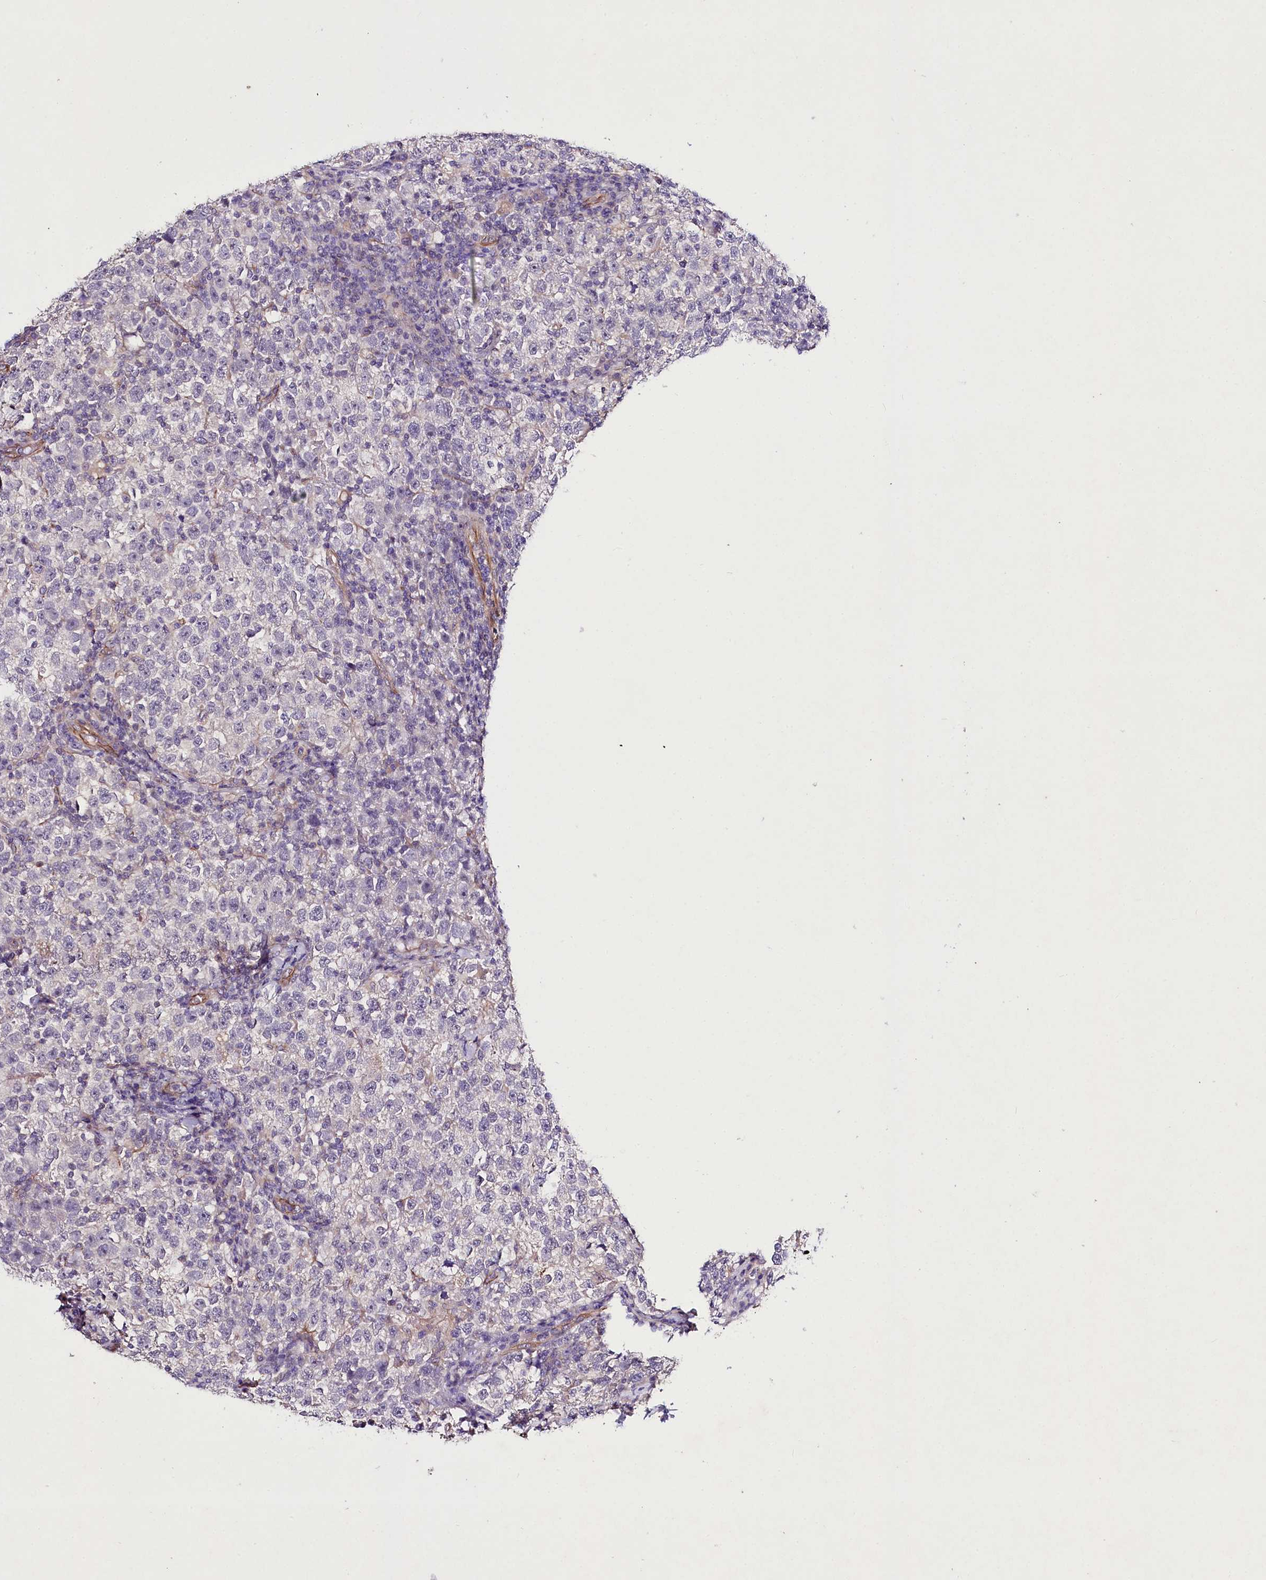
{"staining": {"intensity": "negative", "quantity": "none", "location": "none"}, "tissue": "testis cancer", "cell_type": "Tumor cells", "image_type": "cancer", "snomed": [{"axis": "morphology", "description": "Normal tissue, NOS"}, {"axis": "morphology", "description": "Seminoma, NOS"}, {"axis": "topography", "description": "Testis"}], "caption": "Immunohistochemical staining of testis cancer exhibits no significant expression in tumor cells. (Brightfield microscopy of DAB immunohistochemistry at high magnification).", "gene": "SLC7A1", "patient": {"sex": "male", "age": 43}}